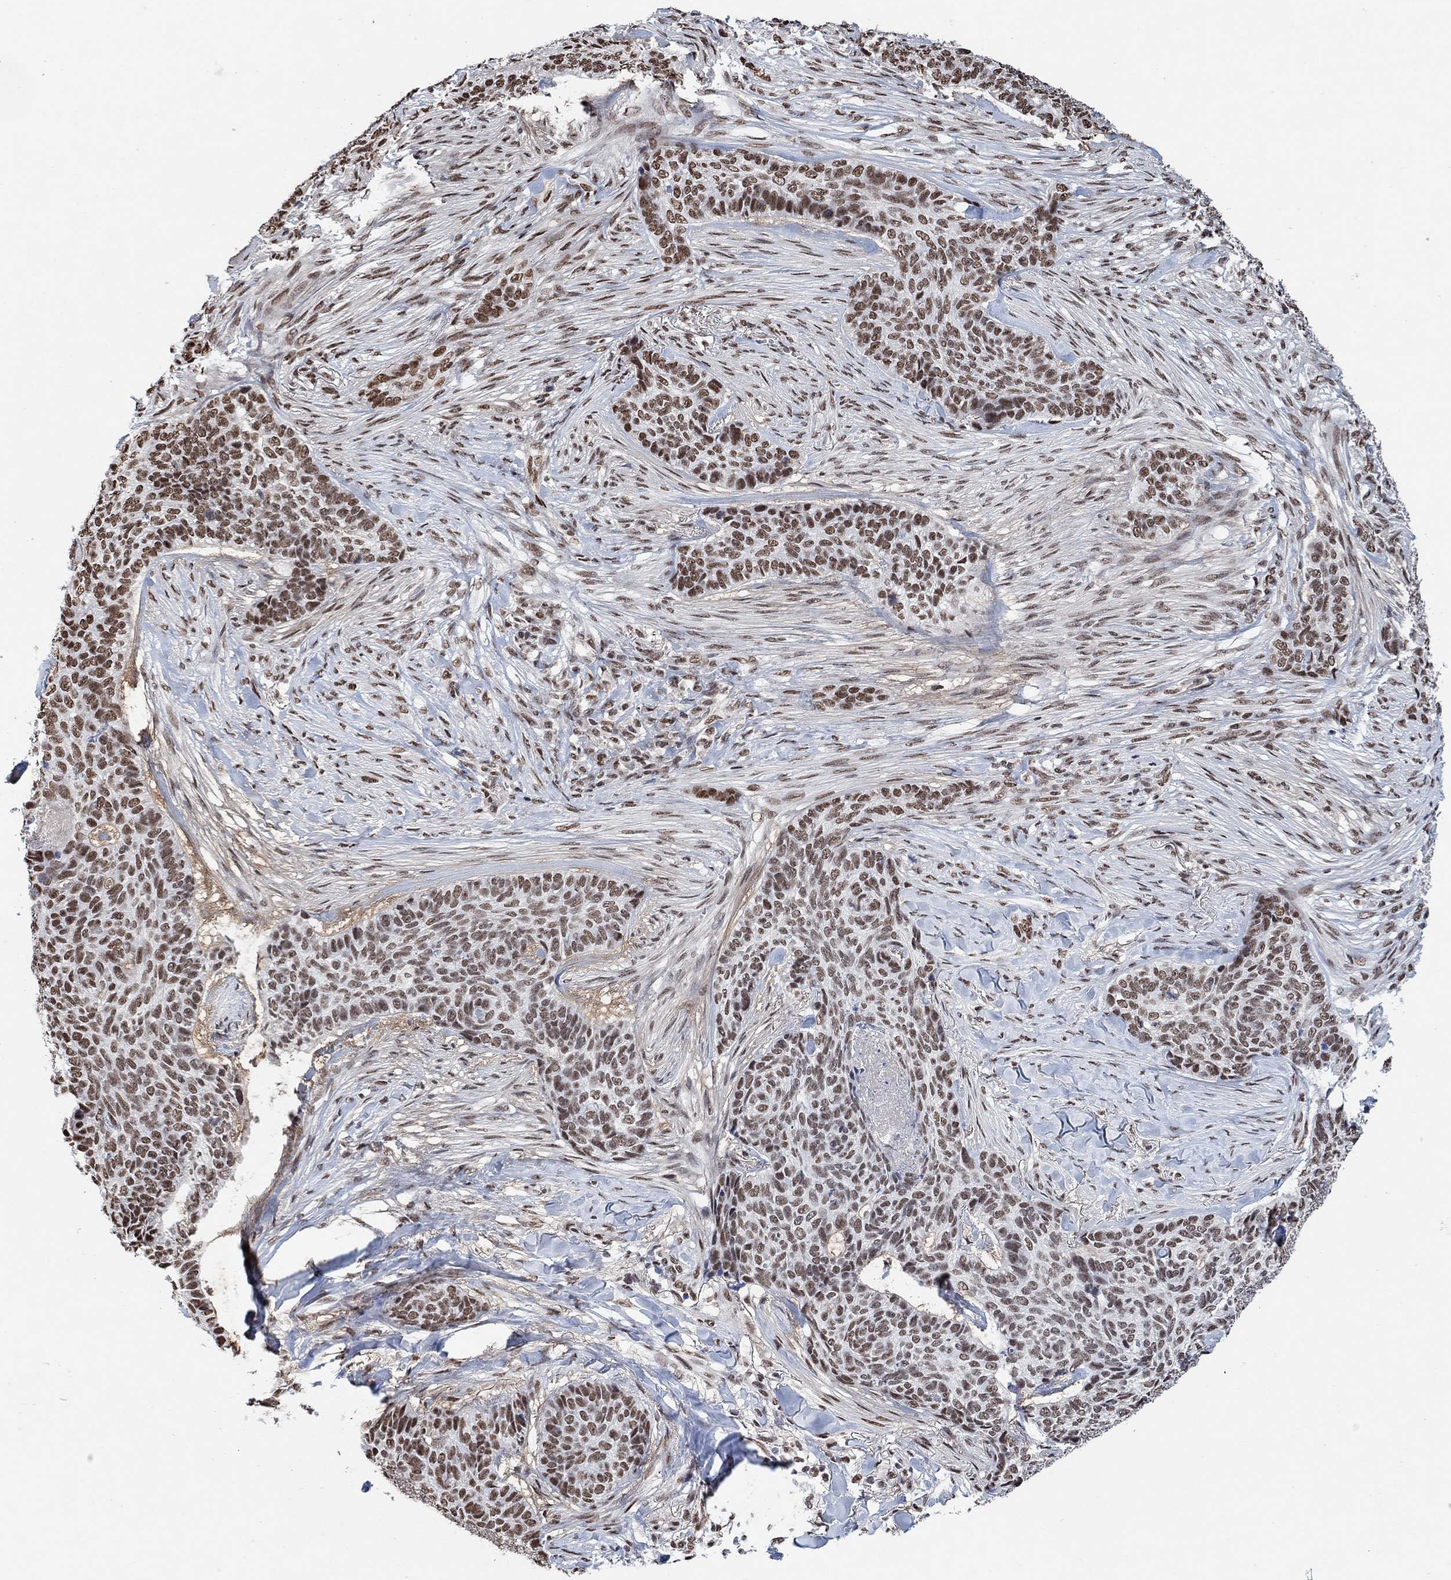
{"staining": {"intensity": "moderate", "quantity": ">75%", "location": "nuclear"}, "tissue": "skin cancer", "cell_type": "Tumor cells", "image_type": "cancer", "snomed": [{"axis": "morphology", "description": "Basal cell carcinoma"}, {"axis": "topography", "description": "Skin"}], "caption": "This histopathology image exhibits basal cell carcinoma (skin) stained with immunohistochemistry (IHC) to label a protein in brown. The nuclear of tumor cells show moderate positivity for the protein. Nuclei are counter-stained blue.", "gene": "USP39", "patient": {"sex": "female", "age": 69}}